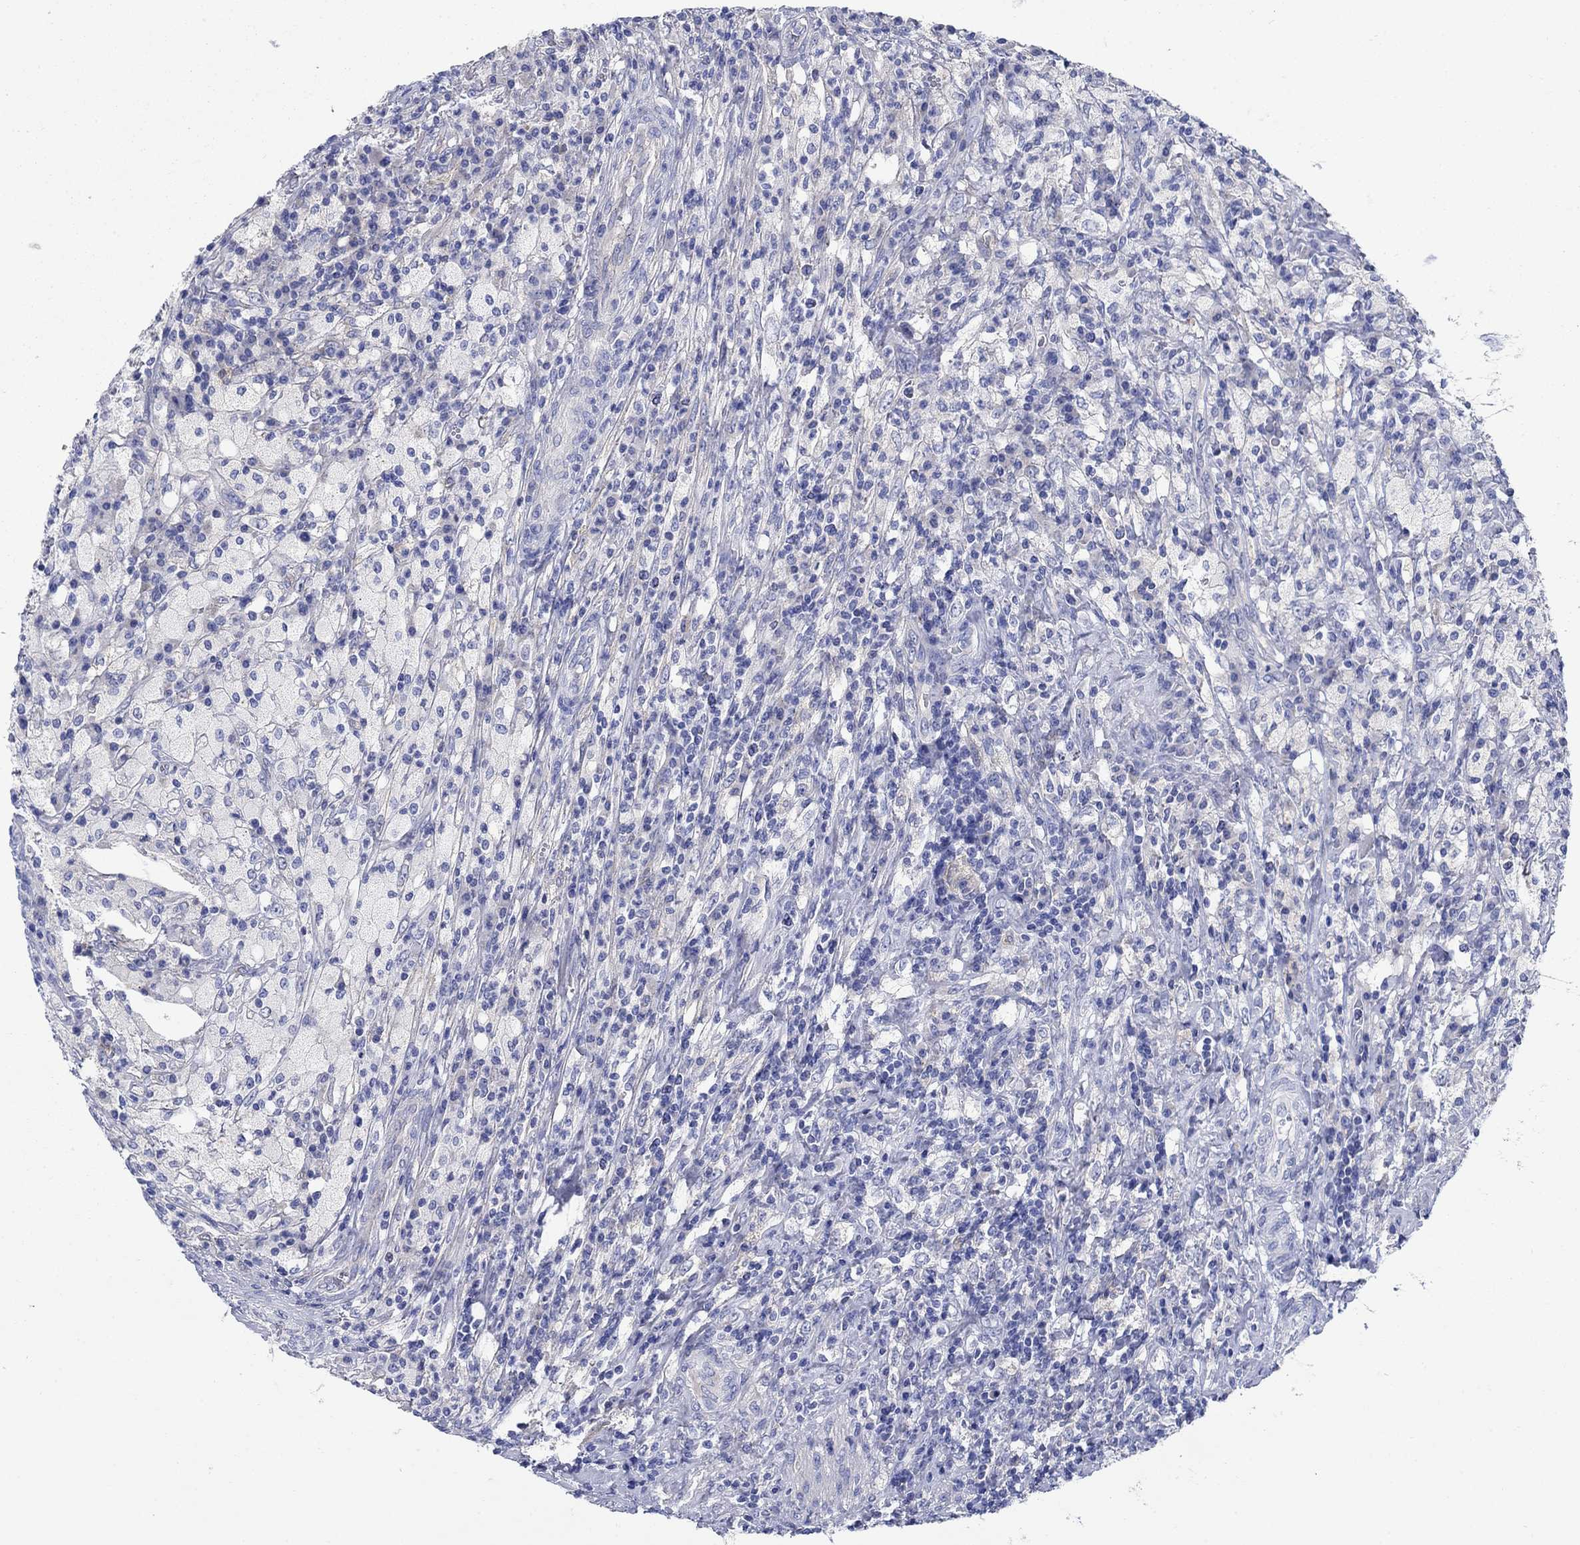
{"staining": {"intensity": "negative", "quantity": "none", "location": "none"}, "tissue": "testis cancer", "cell_type": "Tumor cells", "image_type": "cancer", "snomed": [{"axis": "morphology", "description": "Necrosis, NOS"}, {"axis": "morphology", "description": "Carcinoma, Embryonal, NOS"}, {"axis": "topography", "description": "Testis"}], "caption": "Human testis cancer (embryonal carcinoma) stained for a protein using IHC demonstrates no positivity in tumor cells.", "gene": "TRIM16", "patient": {"sex": "male", "age": 19}}